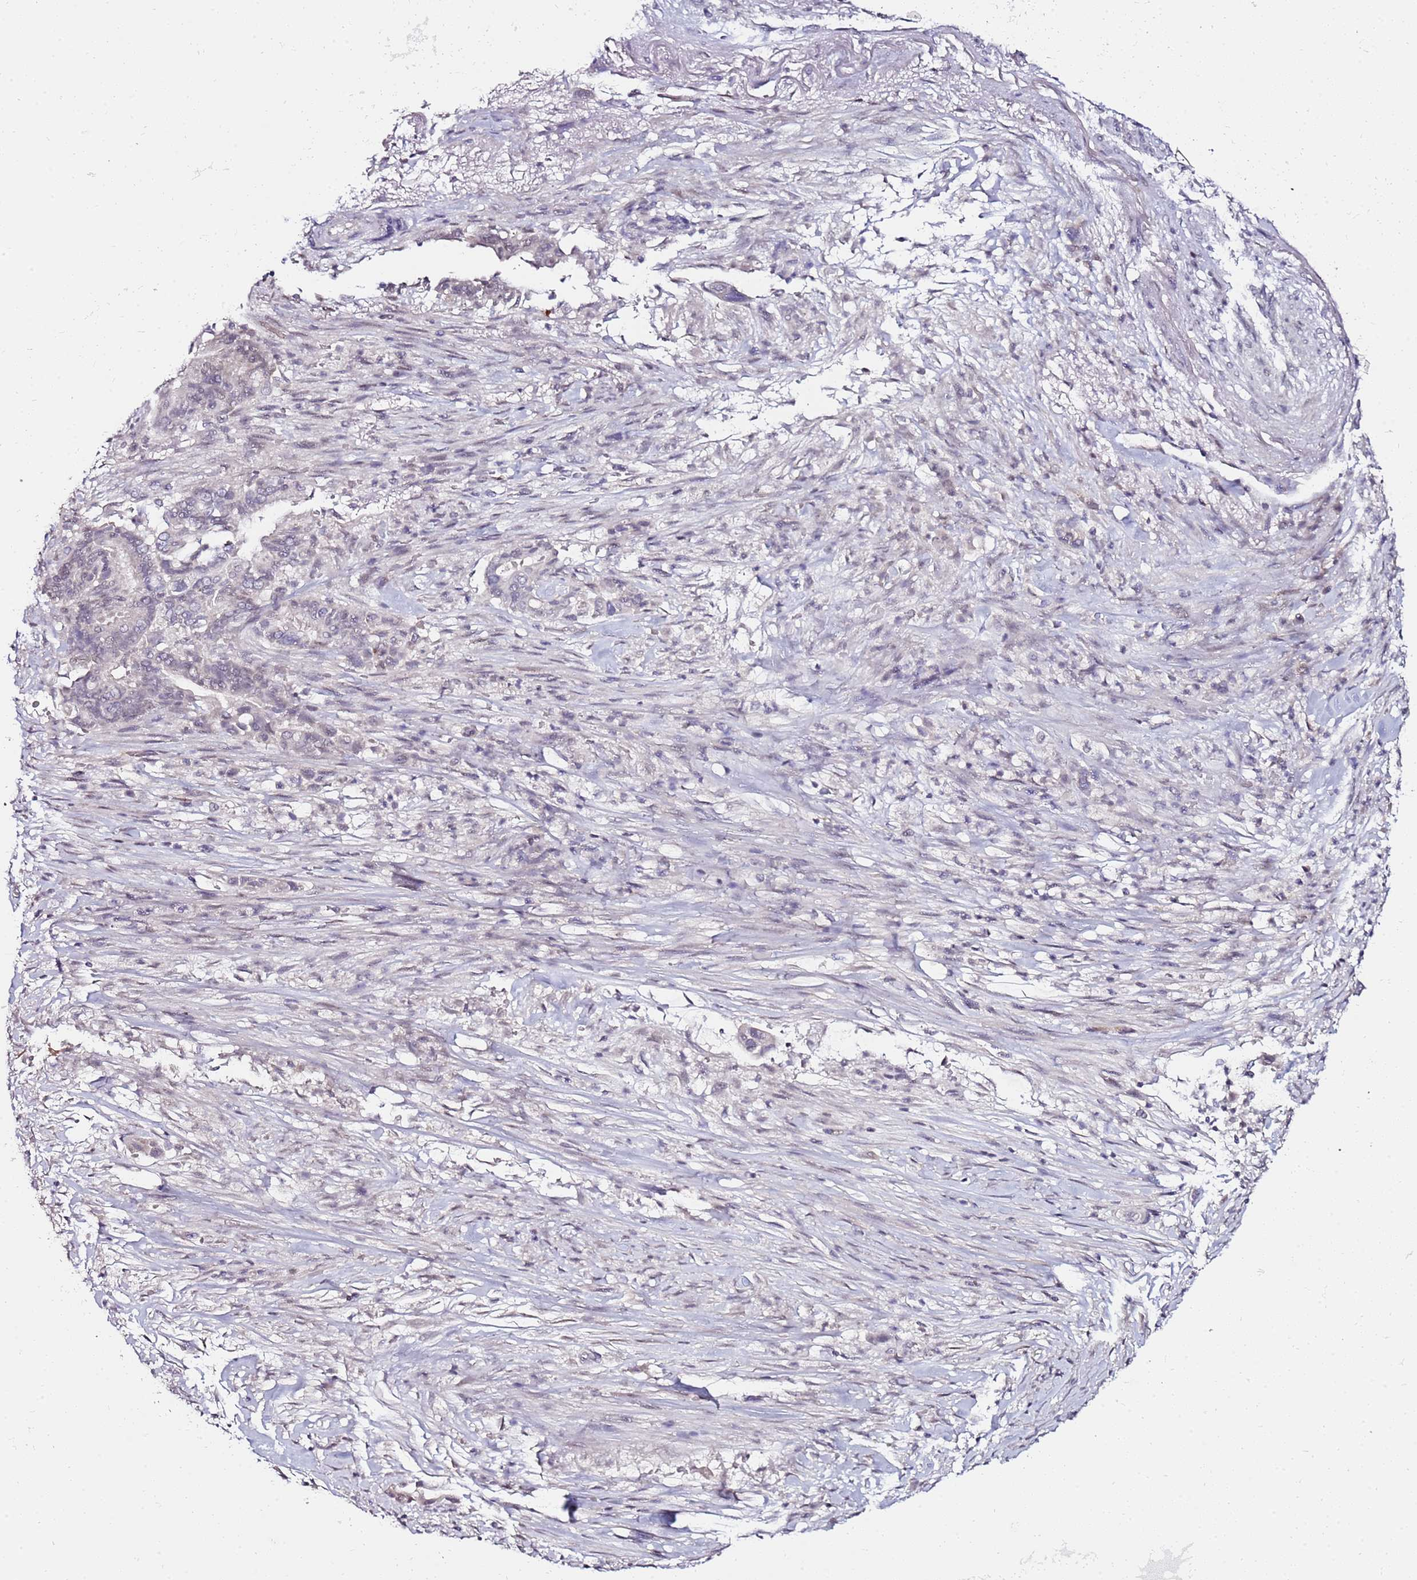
{"staining": {"intensity": "negative", "quantity": "none", "location": "none"}, "tissue": "pancreatic cancer", "cell_type": "Tumor cells", "image_type": "cancer", "snomed": [{"axis": "morphology", "description": "Adenocarcinoma, NOS"}, {"axis": "topography", "description": "Pancreas"}], "caption": "A high-resolution micrograph shows immunohistochemistry staining of pancreatic cancer, which displays no significant staining in tumor cells.", "gene": "DUSP28", "patient": {"sex": "male", "age": 68}}